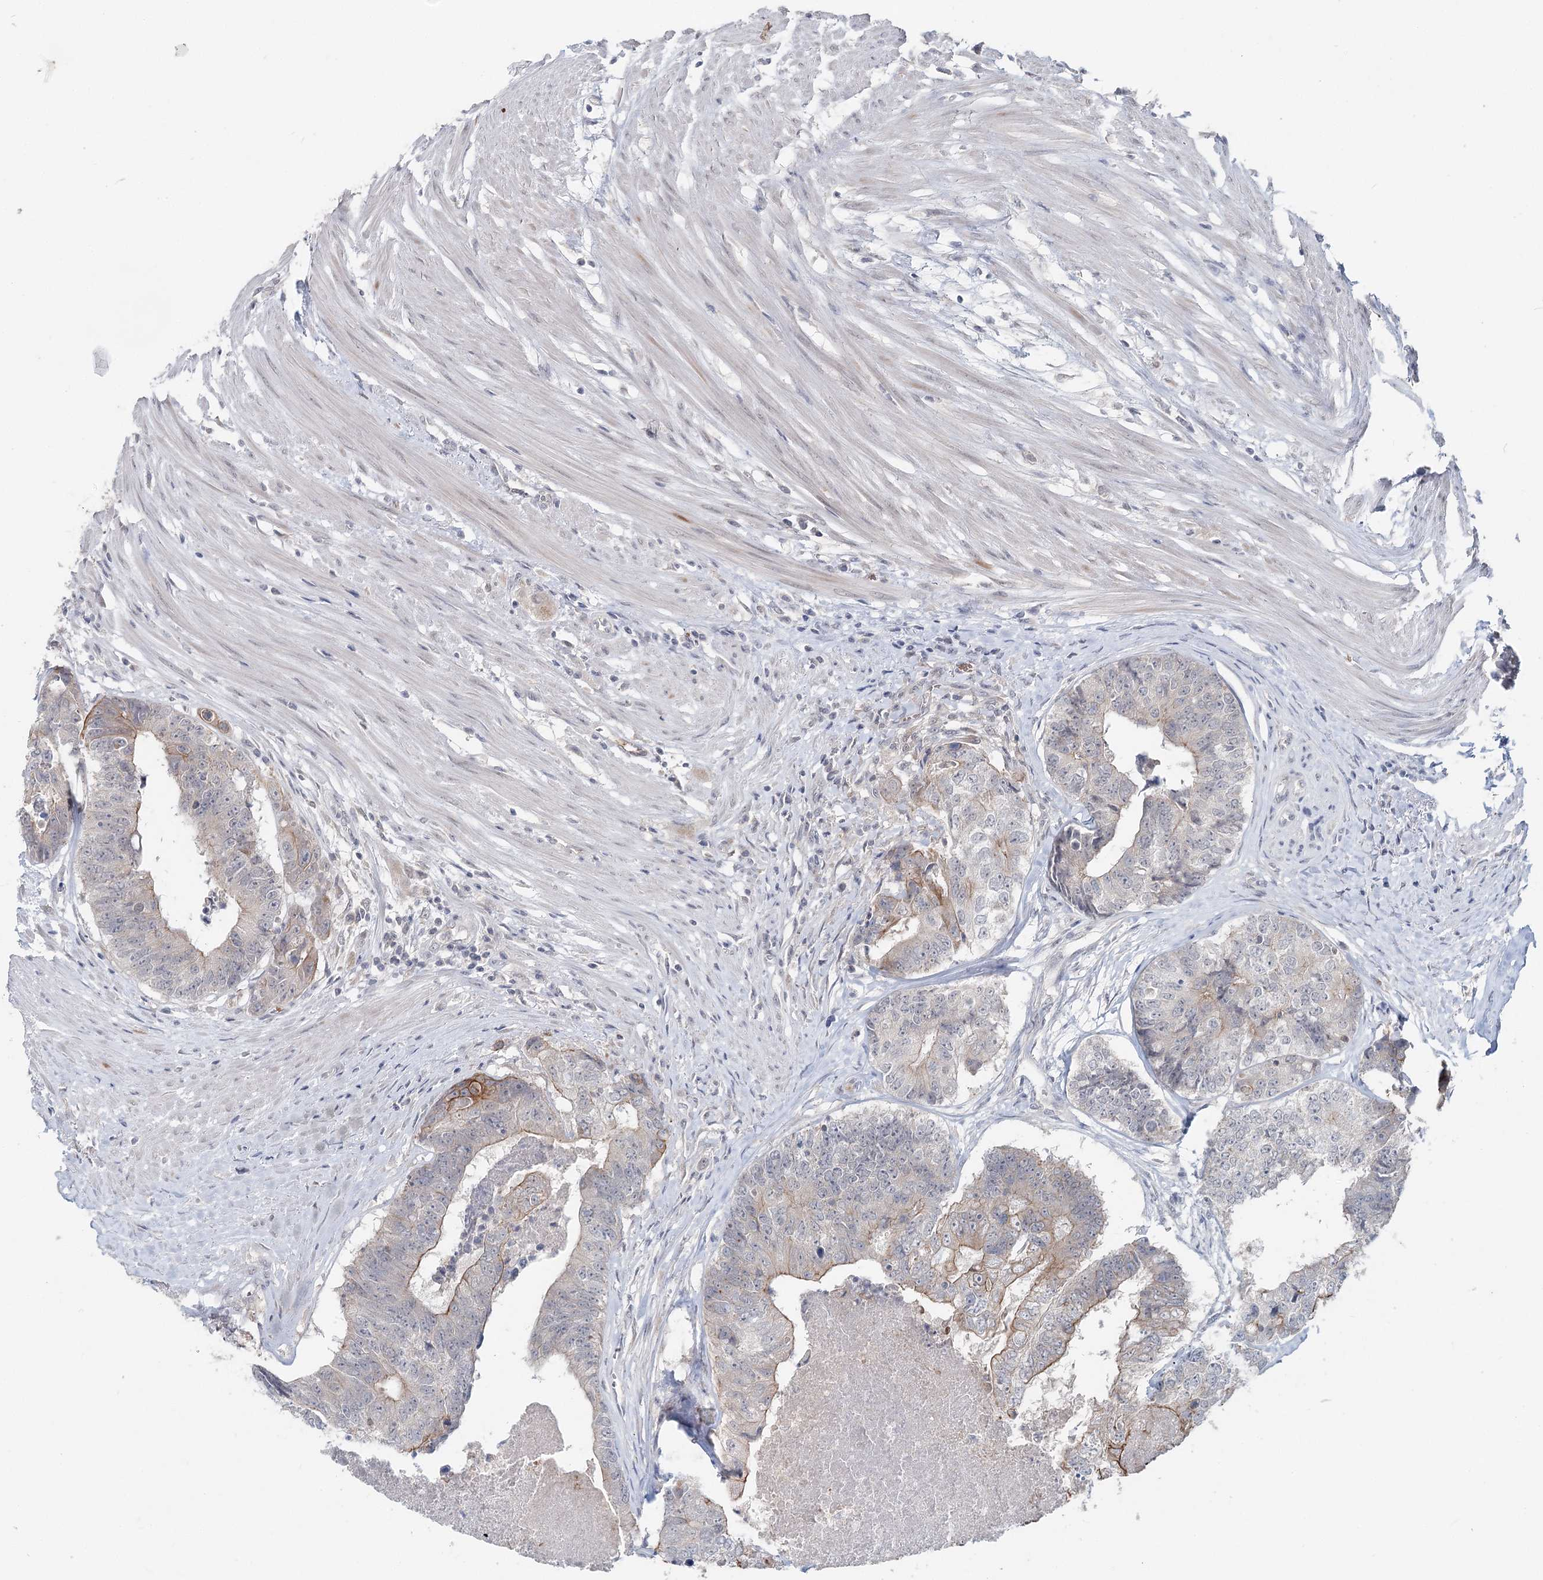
{"staining": {"intensity": "moderate", "quantity": "<25%", "location": "cytoplasmic/membranous"}, "tissue": "colorectal cancer", "cell_type": "Tumor cells", "image_type": "cancer", "snomed": [{"axis": "morphology", "description": "Adenocarcinoma, NOS"}, {"axis": "topography", "description": "Colon"}], "caption": "Colorectal cancer stained with IHC reveals moderate cytoplasmic/membranous expression in about <25% of tumor cells. Ihc stains the protein in brown and the nuclei are stained blue.", "gene": "FBXO7", "patient": {"sex": "female", "age": 67}}